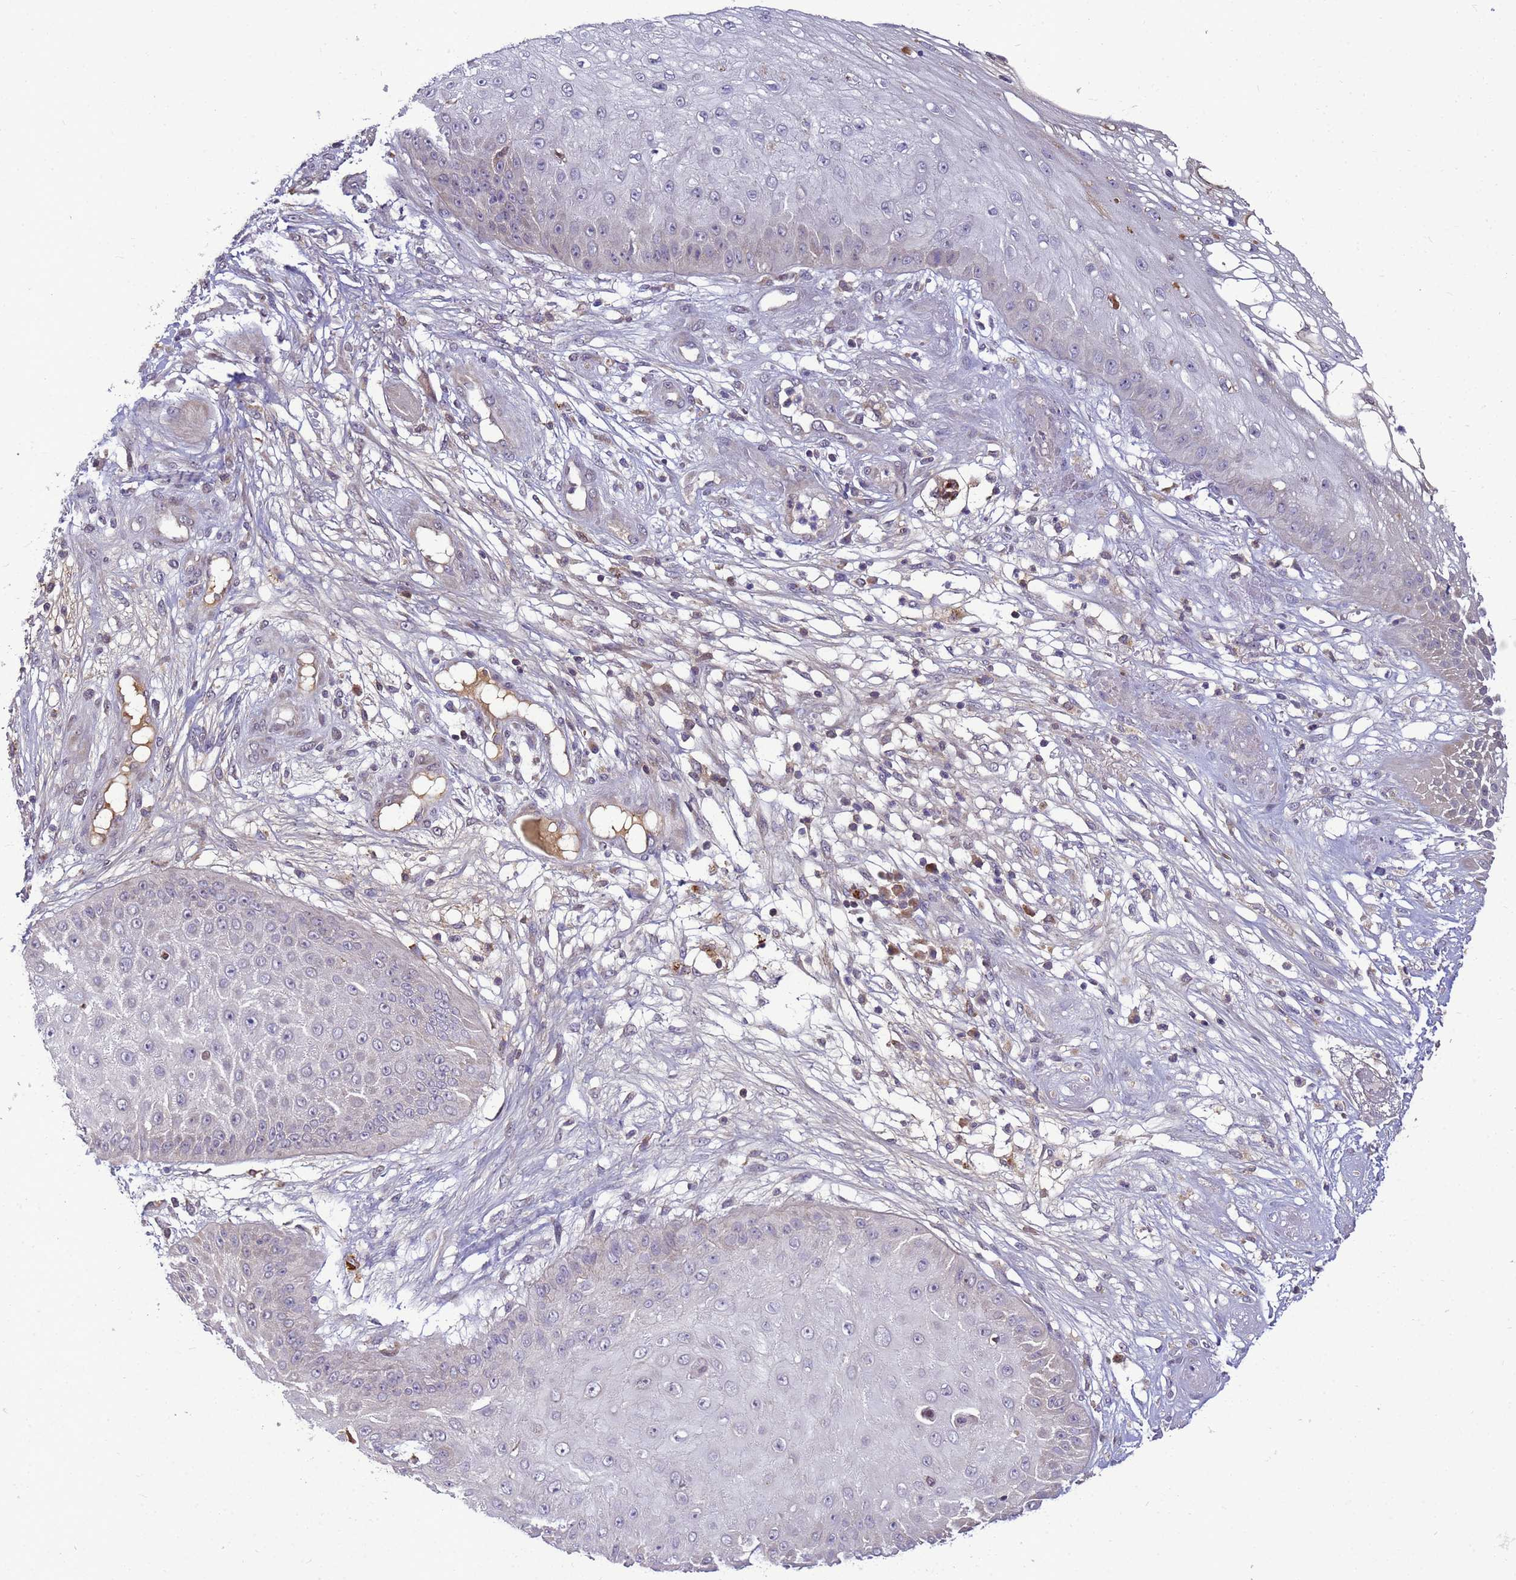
{"staining": {"intensity": "negative", "quantity": "none", "location": "none"}, "tissue": "skin cancer", "cell_type": "Tumor cells", "image_type": "cancer", "snomed": [{"axis": "morphology", "description": "Squamous cell carcinoma, NOS"}, {"axis": "topography", "description": "Skin"}], "caption": "Immunohistochemistry image of neoplastic tissue: skin squamous cell carcinoma stained with DAB shows no significant protein staining in tumor cells.", "gene": "TMEM74B", "patient": {"sex": "male", "age": 70}}